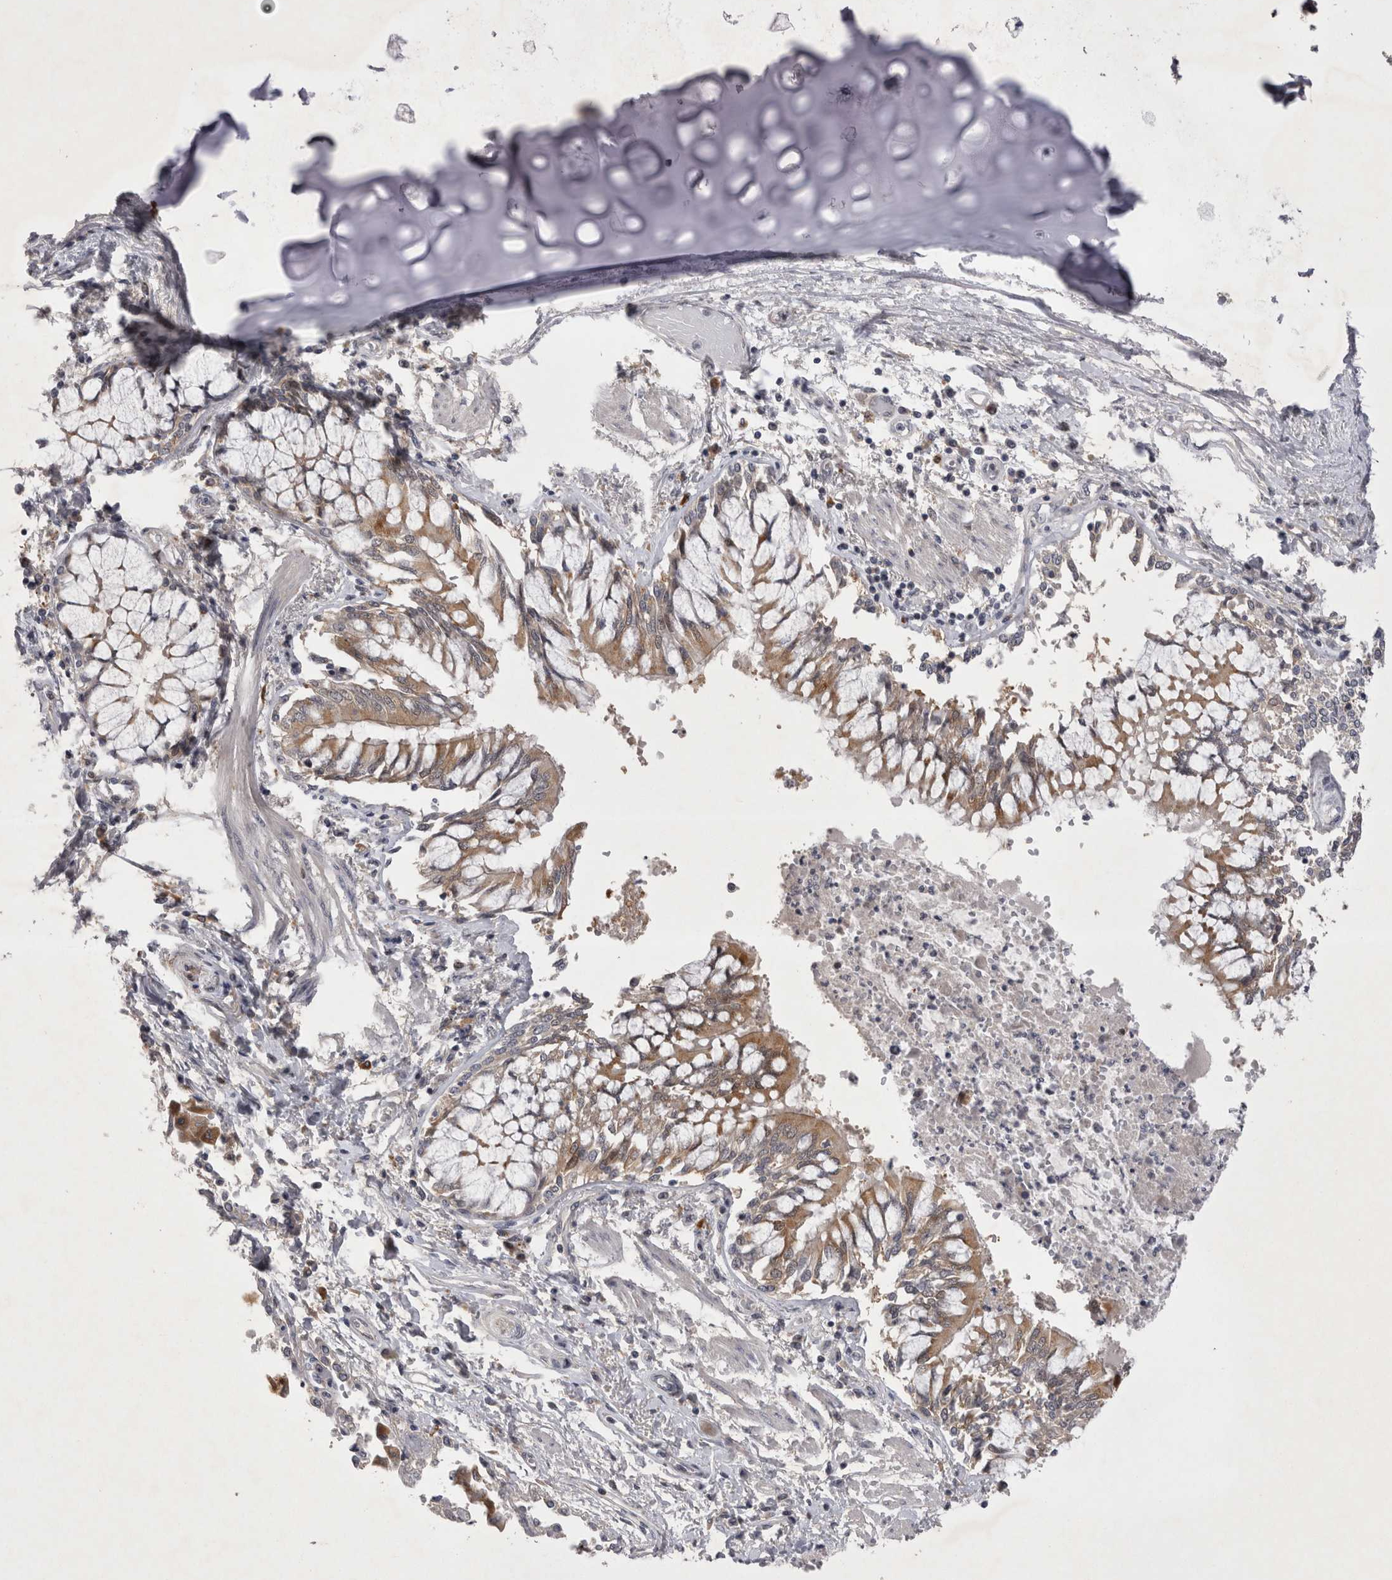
{"staining": {"intensity": "moderate", "quantity": ">75%", "location": "cytoplasmic/membranous"}, "tissue": "bronchus", "cell_type": "Respiratory epithelial cells", "image_type": "normal", "snomed": [{"axis": "morphology", "description": "Normal tissue, NOS"}, {"axis": "topography", "description": "Cartilage tissue"}, {"axis": "topography", "description": "Bronchus"}, {"axis": "topography", "description": "Lung"}], "caption": "Normal bronchus was stained to show a protein in brown. There is medium levels of moderate cytoplasmic/membranous positivity in approximately >75% of respiratory epithelial cells.", "gene": "CTBS", "patient": {"sex": "female", "age": 49}}